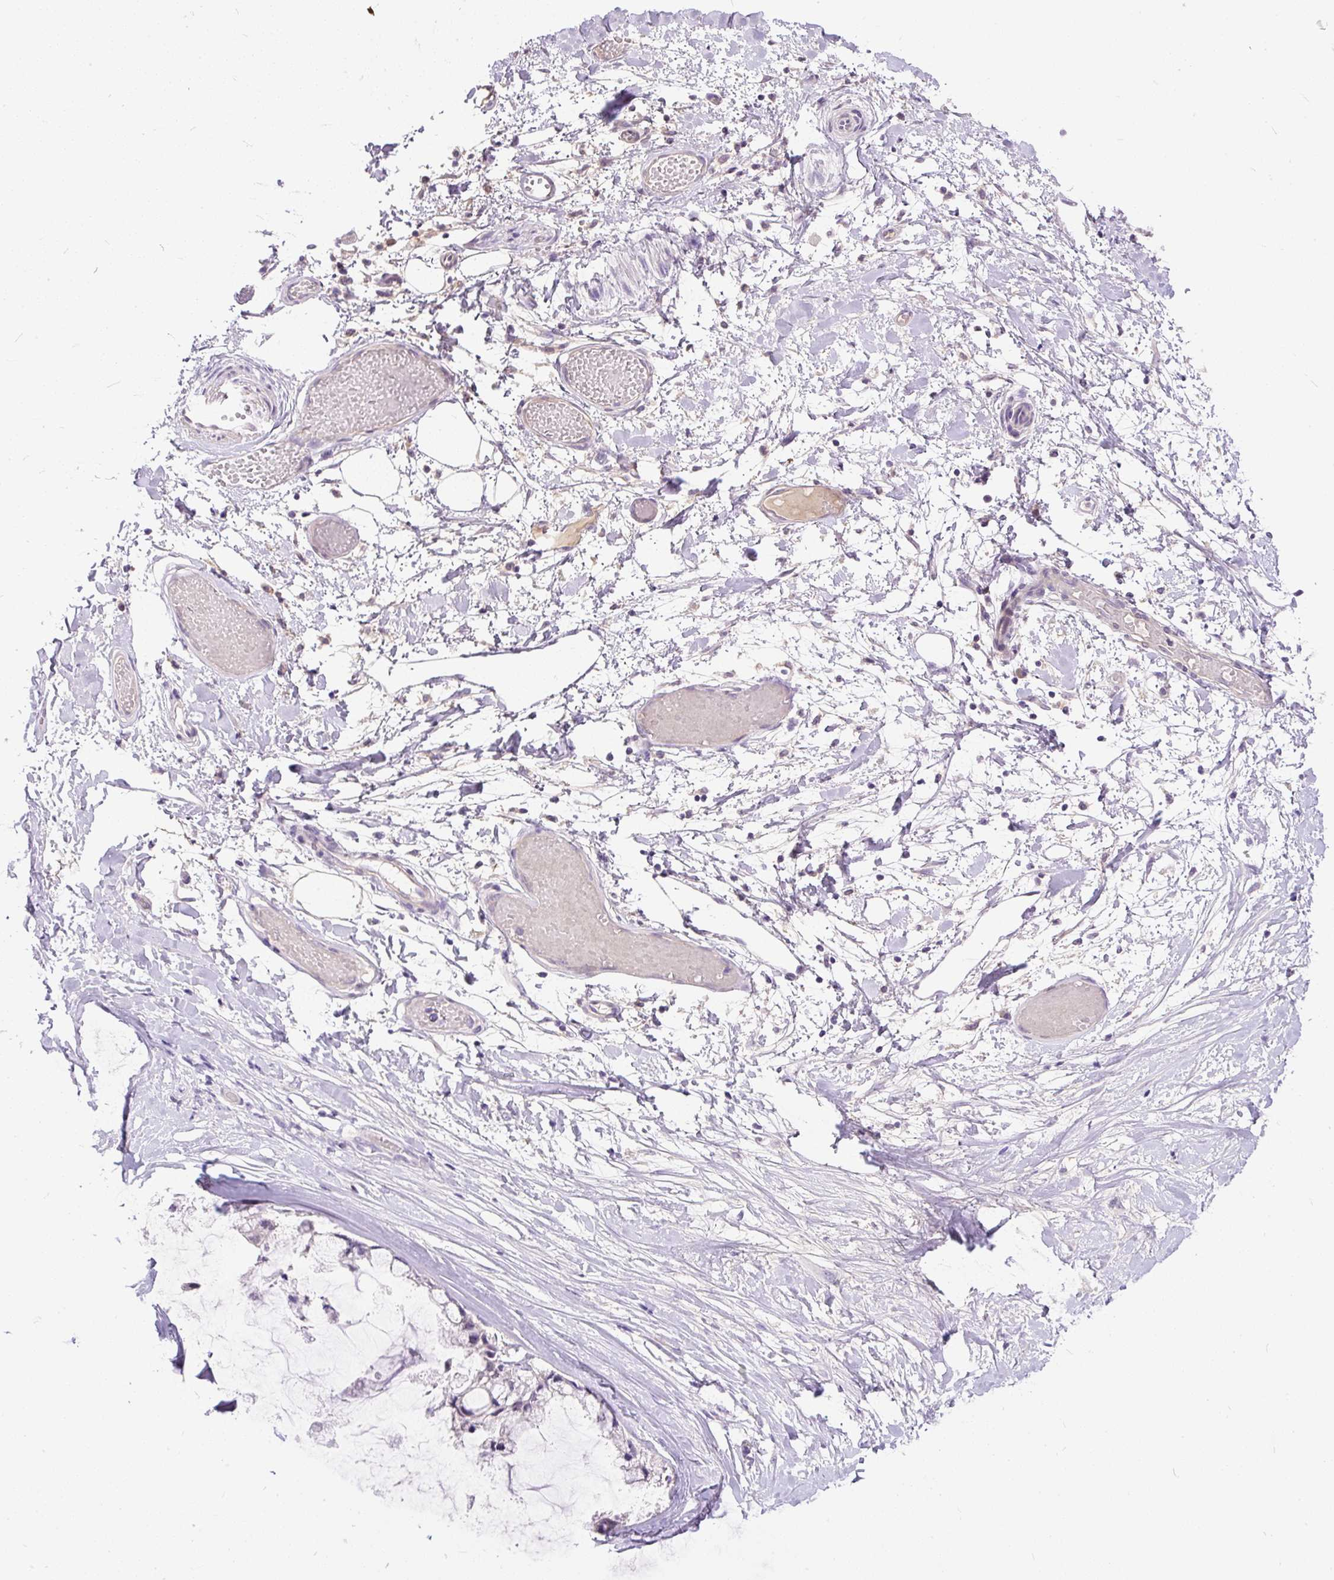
{"staining": {"intensity": "negative", "quantity": "none", "location": "none"}, "tissue": "ovarian cancer", "cell_type": "Tumor cells", "image_type": "cancer", "snomed": [{"axis": "morphology", "description": "Cystadenocarcinoma, mucinous, NOS"}, {"axis": "topography", "description": "Ovary"}], "caption": "This photomicrograph is of ovarian mucinous cystadenocarcinoma stained with immunohistochemistry (IHC) to label a protein in brown with the nuclei are counter-stained blue. There is no staining in tumor cells. (Brightfield microscopy of DAB IHC at high magnification).", "gene": "KRTAP20-3", "patient": {"sex": "female", "age": 39}}